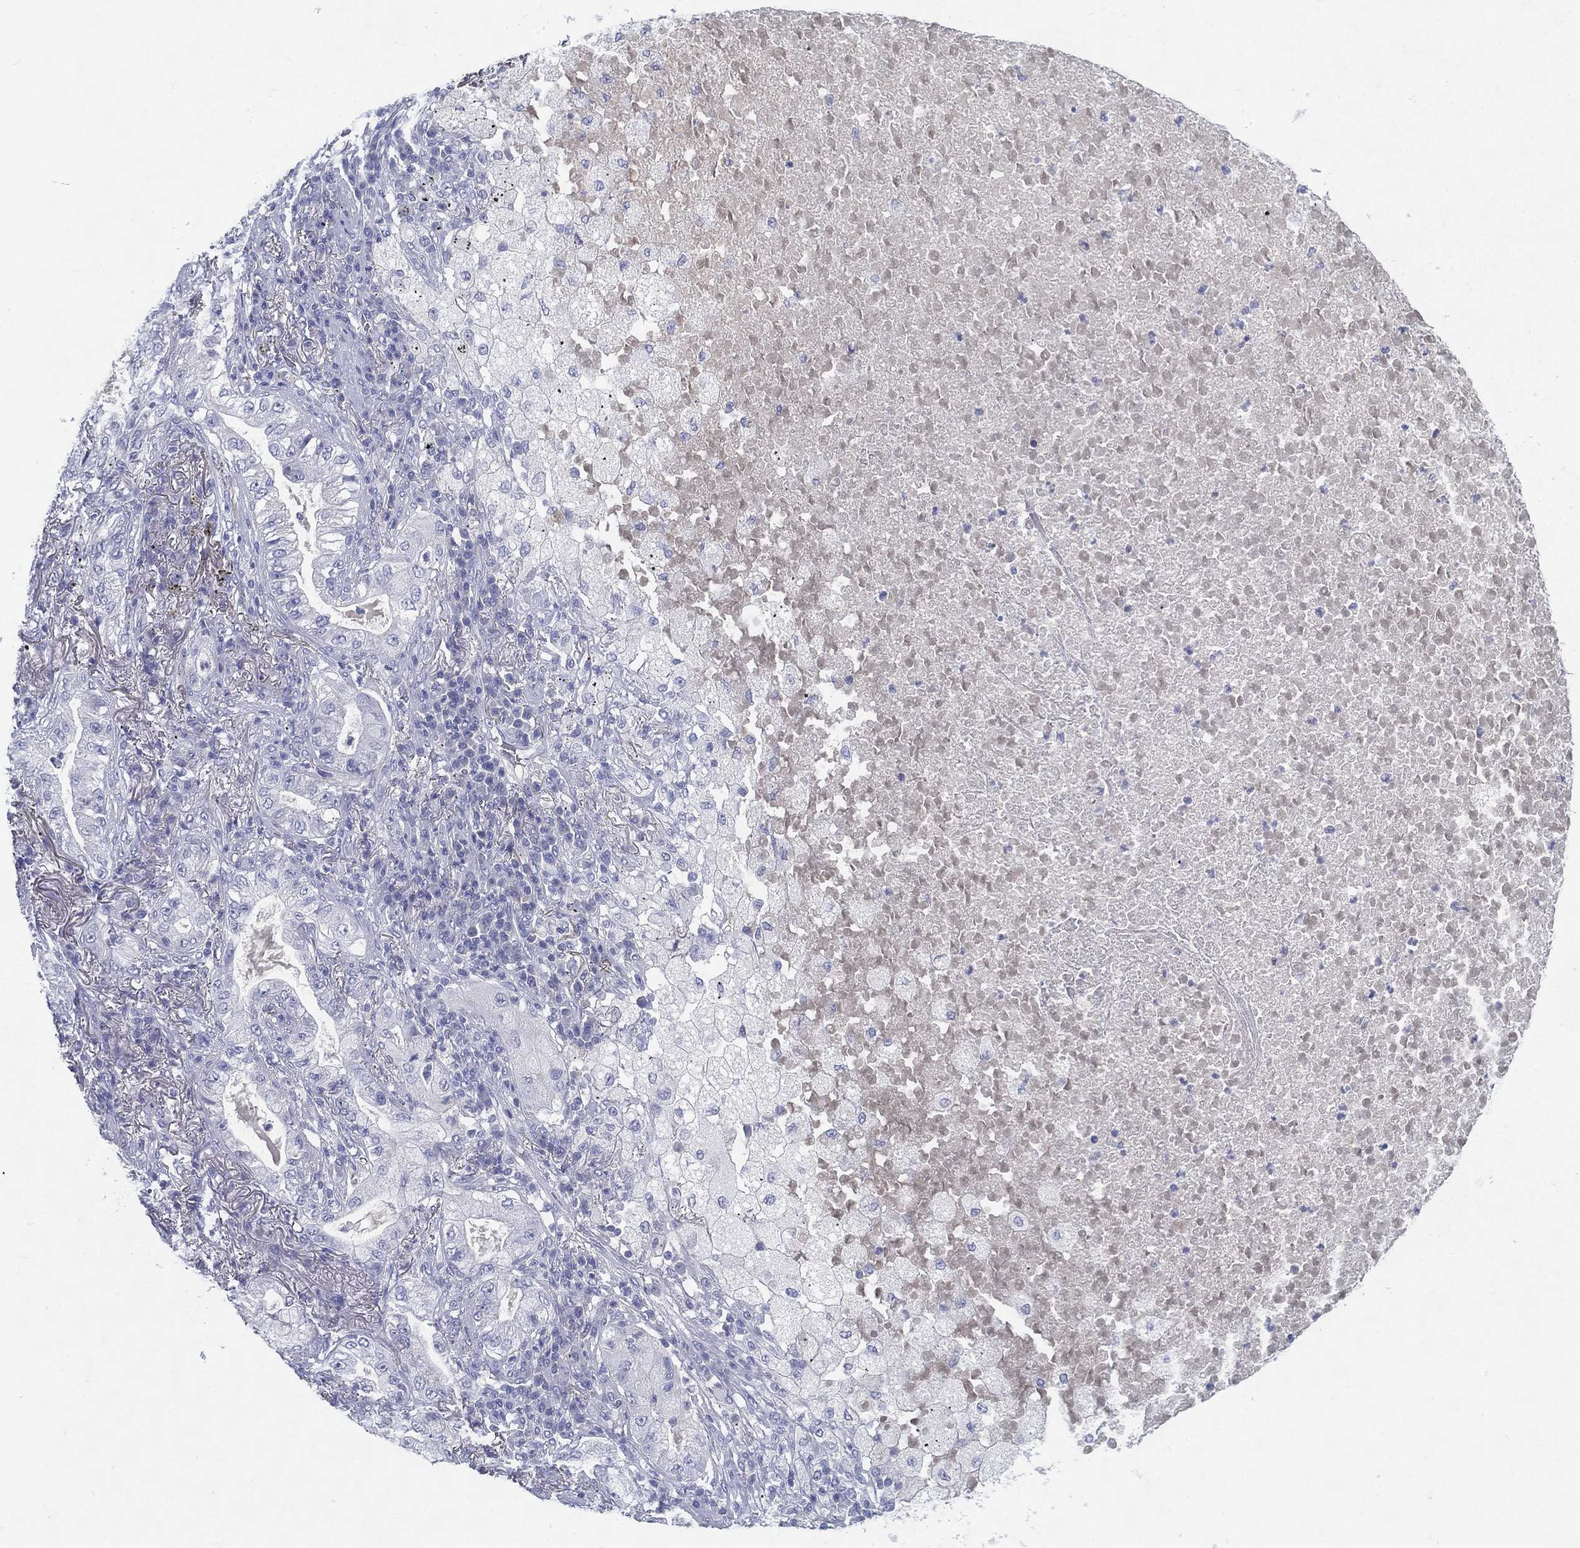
{"staining": {"intensity": "negative", "quantity": "none", "location": "none"}, "tissue": "lung cancer", "cell_type": "Tumor cells", "image_type": "cancer", "snomed": [{"axis": "morphology", "description": "Adenocarcinoma, NOS"}, {"axis": "topography", "description": "Lung"}], "caption": "Lung cancer (adenocarcinoma) was stained to show a protein in brown. There is no significant positivity in tumor cells. (DAB (3,3'-diaminobenzidine) IHC, high magnification).", "gene": "RGS13", "patient": {"sex": "female", "age": 73}}